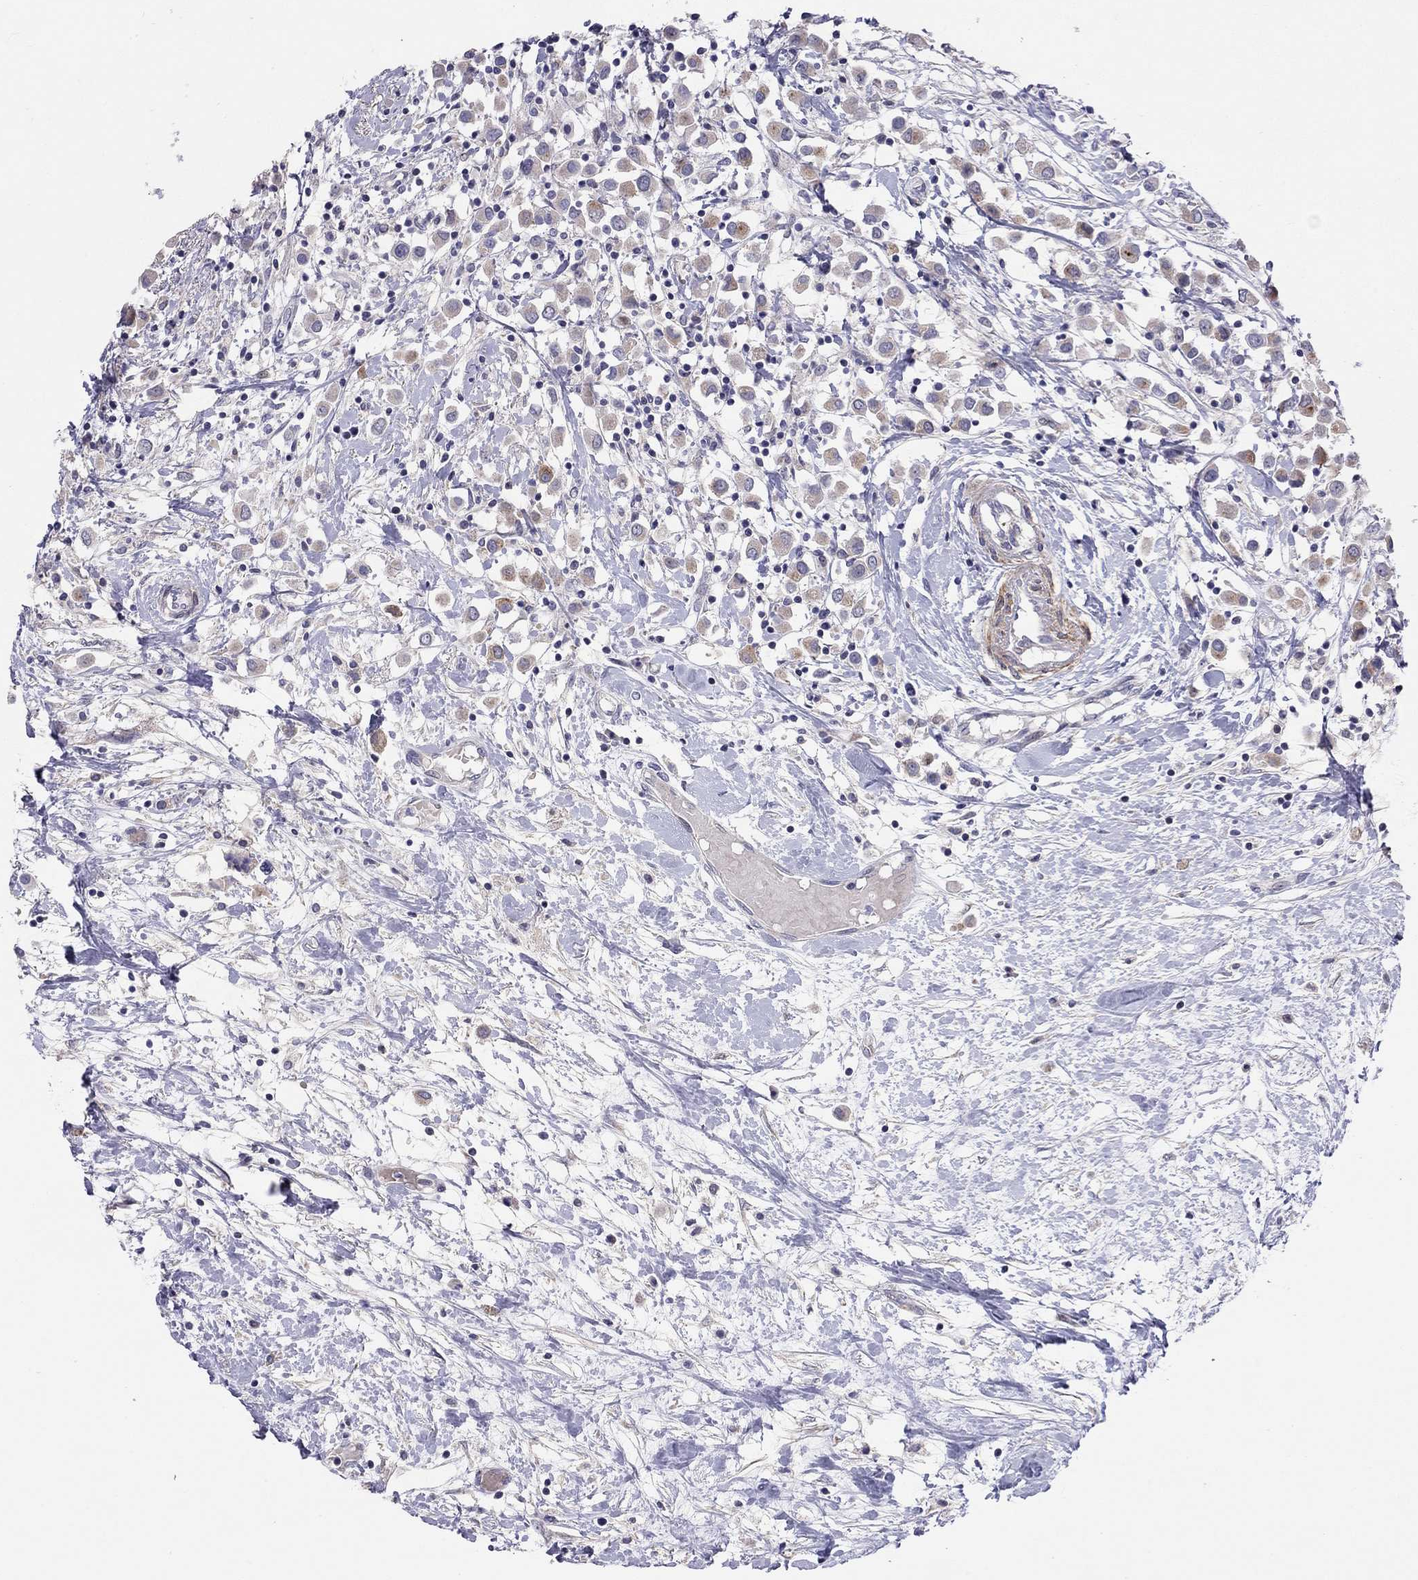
{"staining": {"intensity": "moderate", "quantity": "<25%", "location": "cytoplasmic/membranous"}, "tissue": "breast cancer", "cell_type": "Tumor cells", "image_type": "cancer", "snomed": [{"axis": "morphology", "description": "Duct carcinoma"}, {"axis": "topography", "description": "Breast"}], "caption": "About <25% of tumor cells in breast cancer (infiltrating ductal carcinoma) display moderate cytoplasmic/membranous protein expression as visualized by brown immunohistochemical staining.", "gene": "SYTL2", "patient": {"sex": "female", "age": 61}}